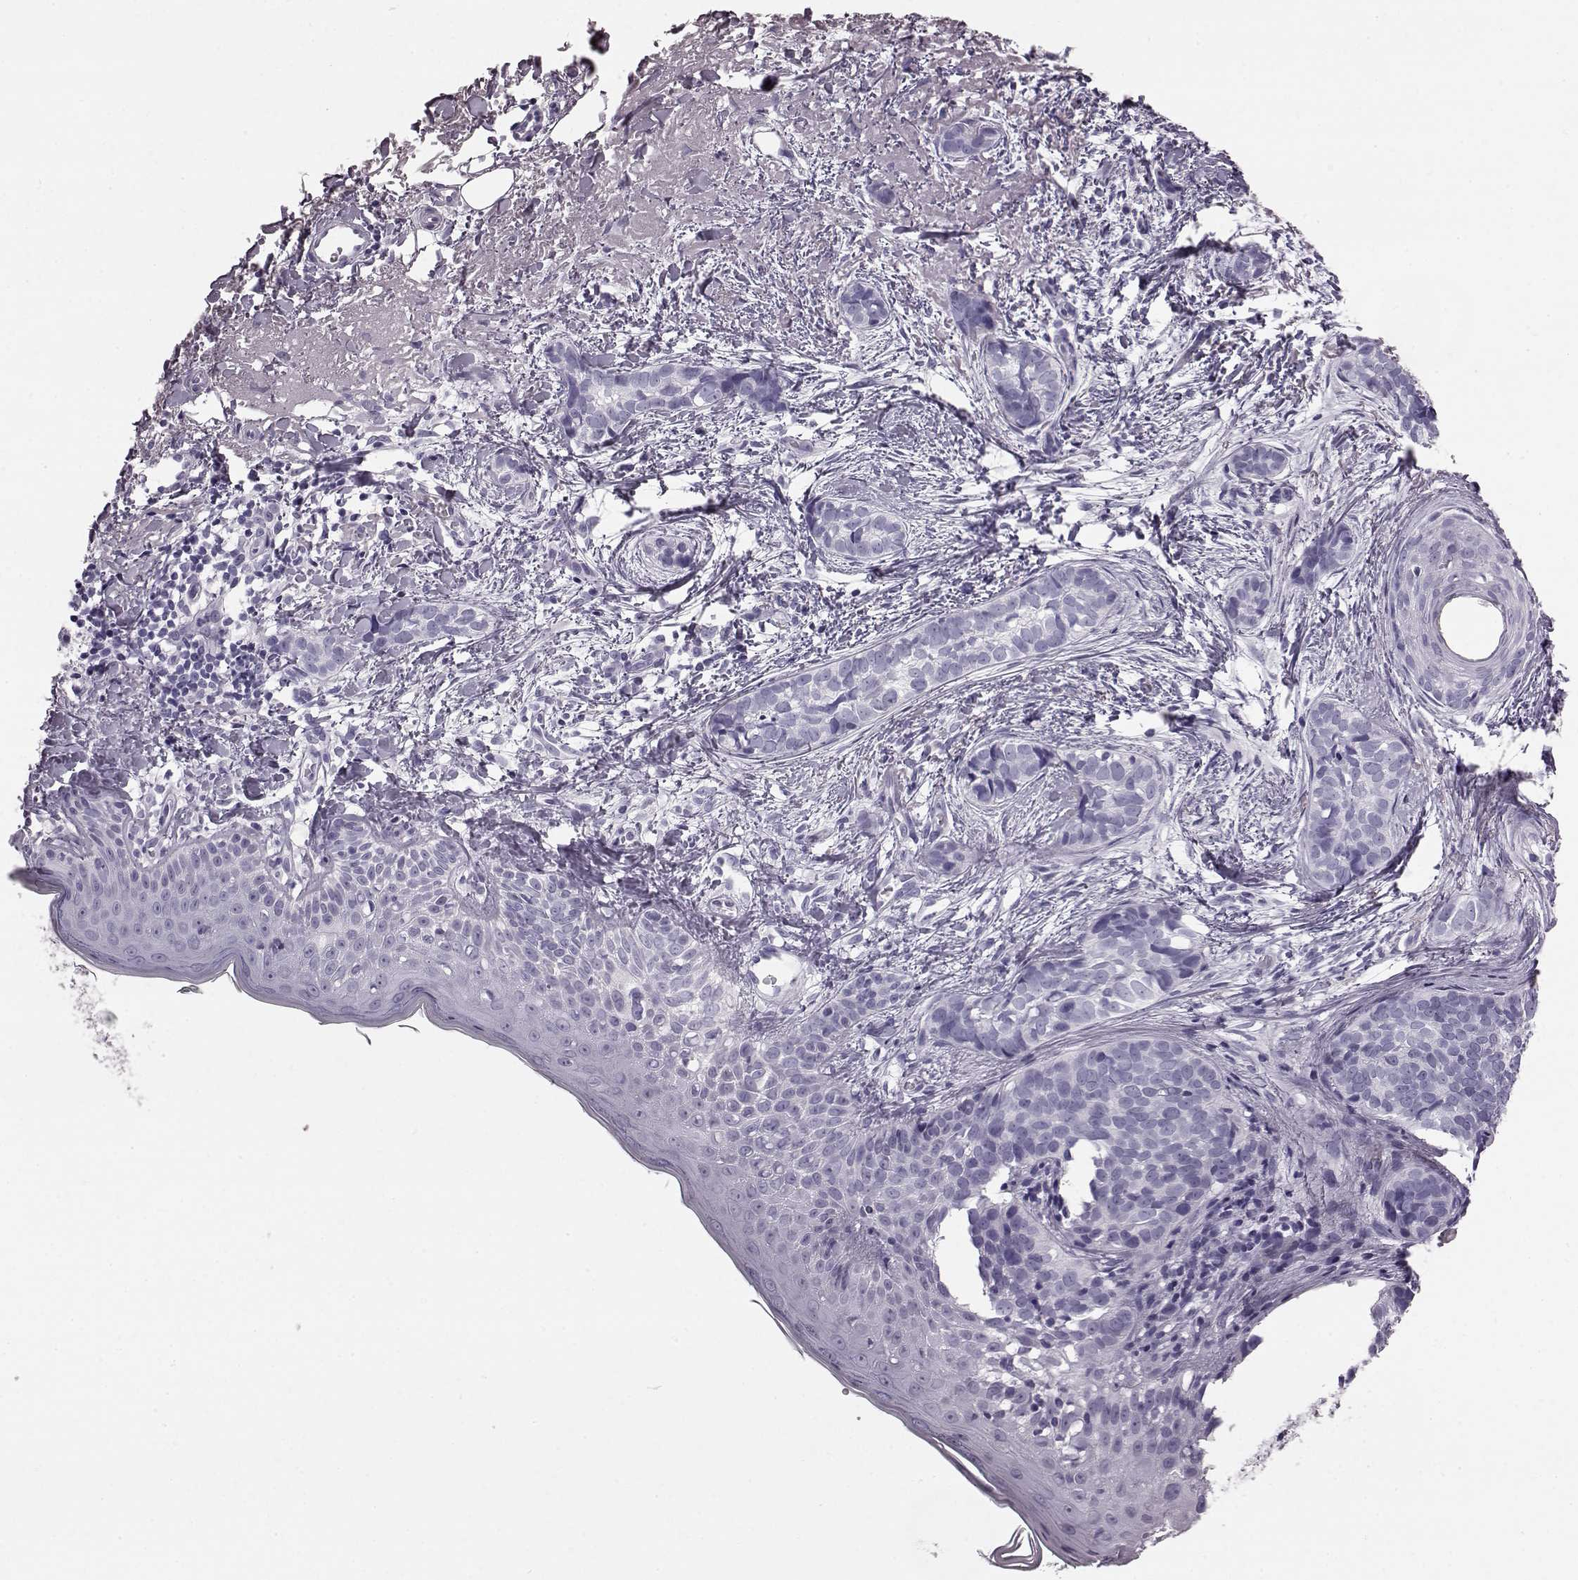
{"staining": {"intensity": "negative", "quantity": "none", "location": "none"}, "tissue": "skin cancer", "cell_type": "Tumor cells", "image_type": "cancer", "snomed": [{"axis": "morphology", "description": "Basal cell carcinoma"}, {"axis": "topography", "description": "Skin"}], "caption": "This is an immunohistochemistry image of human skin cancer. There is no staining in tumor cells.", "gene": "TCHHL1", "patient": {"sex": "male", "age": 87}}